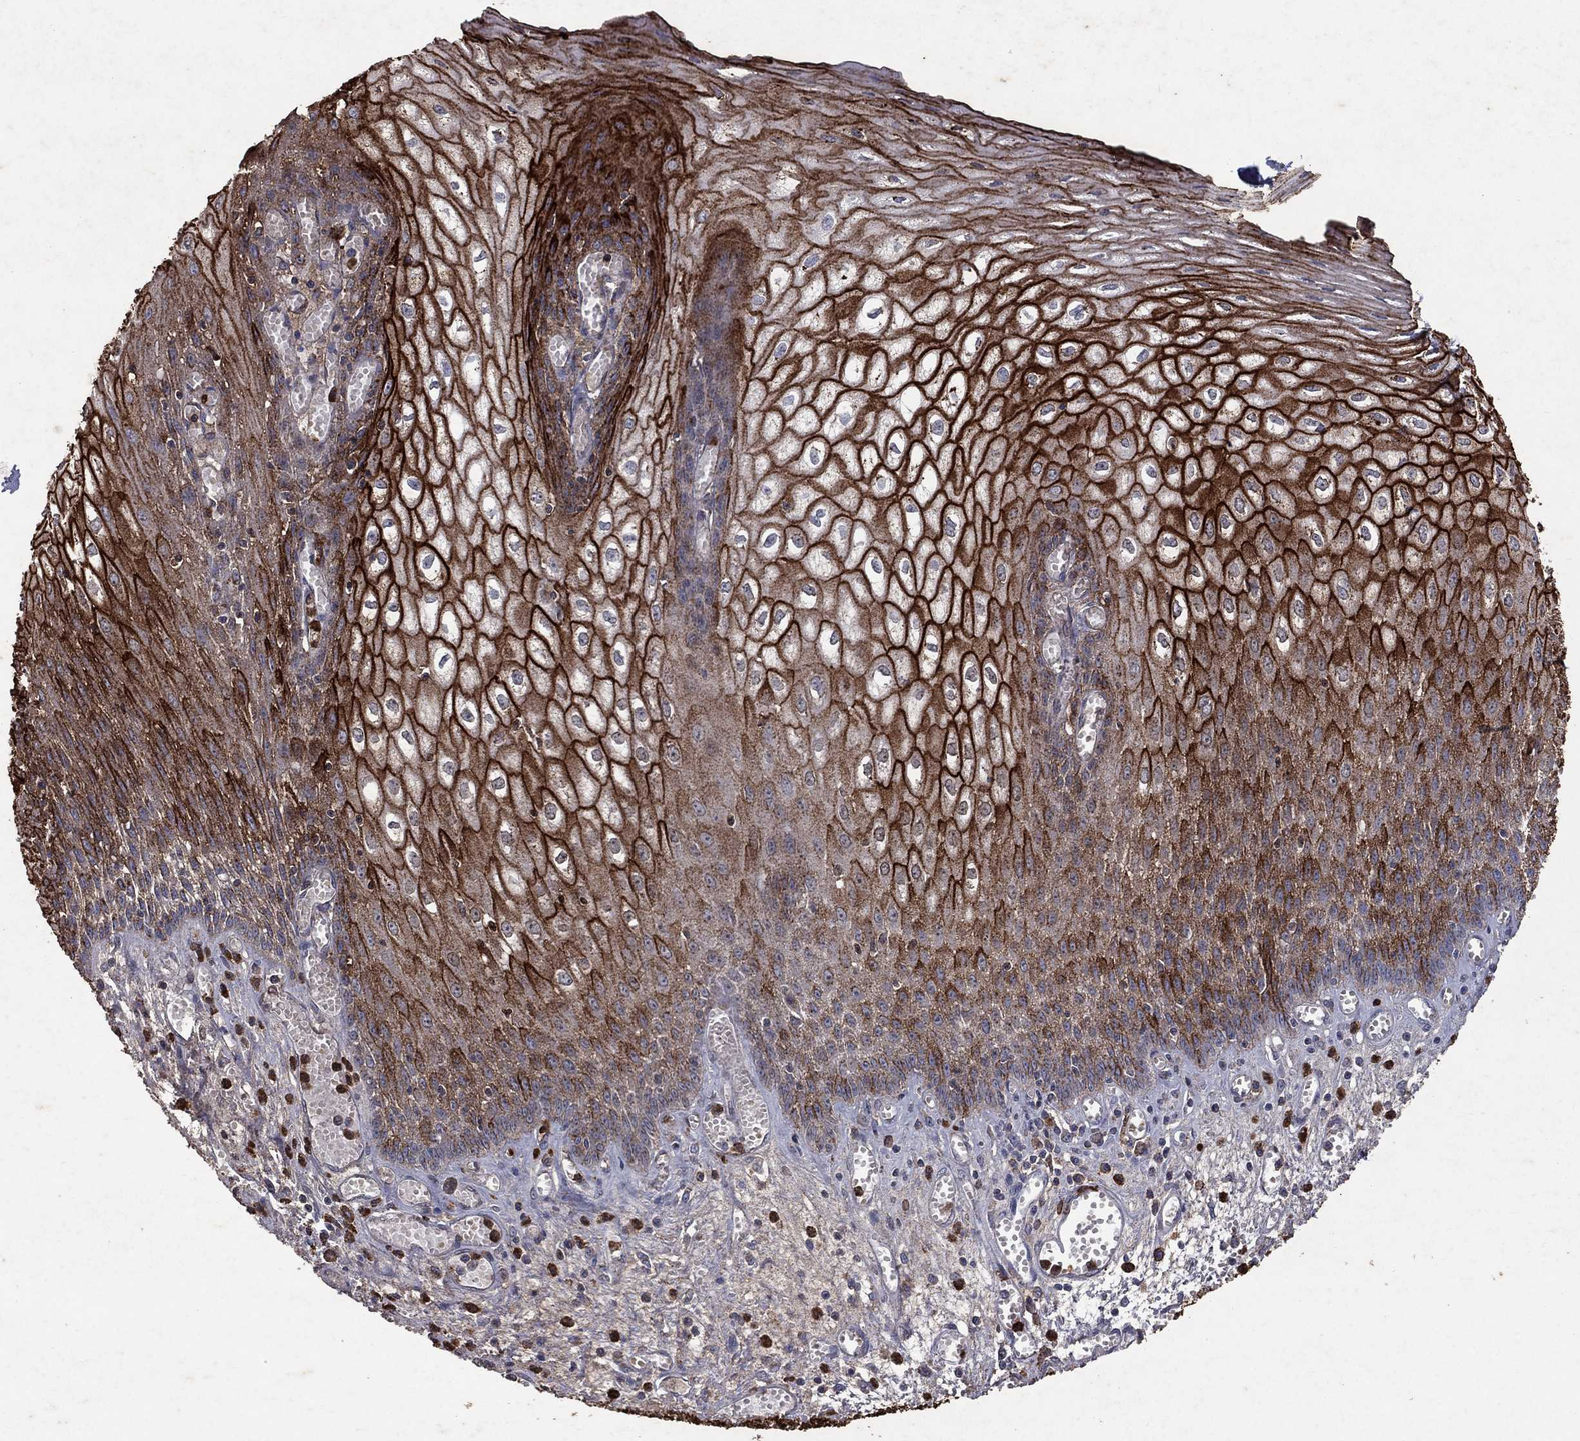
{"staining": {"intensity": "strong", "quantity": "25%-75%", "location": "cytoplasmic/membranous"}, "tissue": "esophagus", "cell_type": "Squamous epithelial cells", "image_type": "normal", "snomed": [{"axis": "morphology", "description": "Normal tissue, NOS"}, {"axis": "topography", "description": "Esophagus"}], "caption": "Approximately 25%-75% of squamous epithelial cells in benign esophagus display strong cytoplasmic/membranous protein staining as visualized by brown immunohistochemical staining.", "gene": "CD24", "patient": {"sex": "male", "age": 58}}